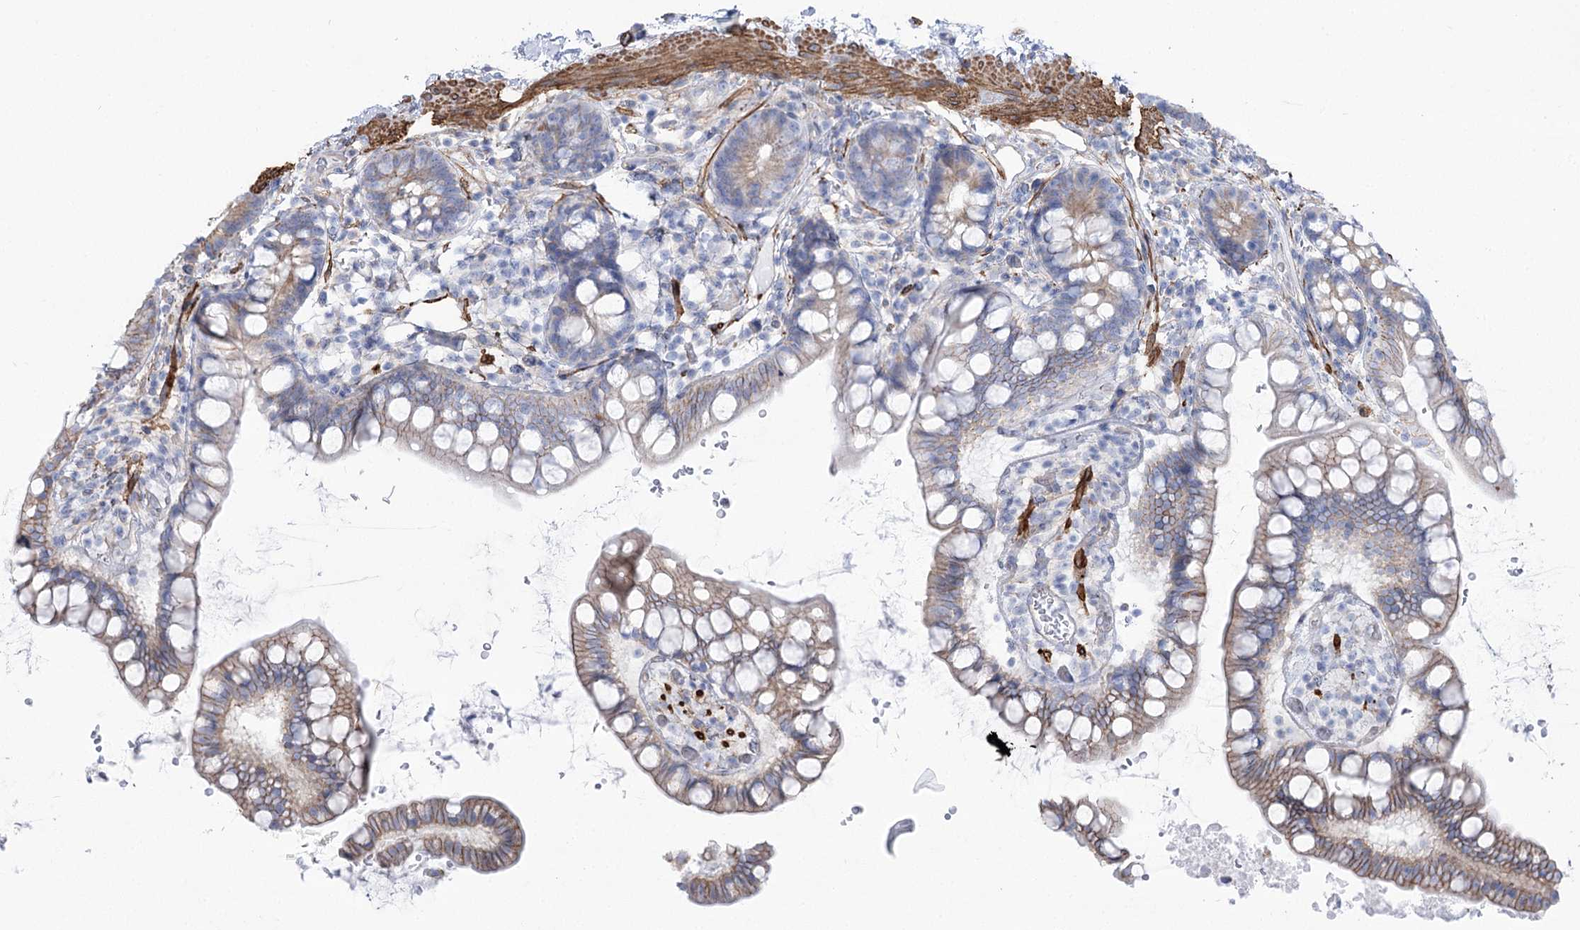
{"staining": {"intensity": "moderate", "quantity": "25%-75%", "location": "cytoplasmic/membranous"}, "tissue": "small intestine", "cell_type": "Glandular cells", "image_type": "normal", "snomed": [{"axis": "morphology", "description": "Normal tissue, NOS"}, {"axis": "topography", "description": "Smooth muscle"}, {"axis": "topography", "description": "Small intestine"}], "caption": "Small intestine stained with DAB (3,3'-diaminobenzidine) immunohistochemistry (IHC) demonstrates medium levels of moderate cytoplasmic/membranous staining in about 25%-75% of glandular cells.", "gene": "PLEKHA5", "patient": {"sex": "female", "age": 84}}